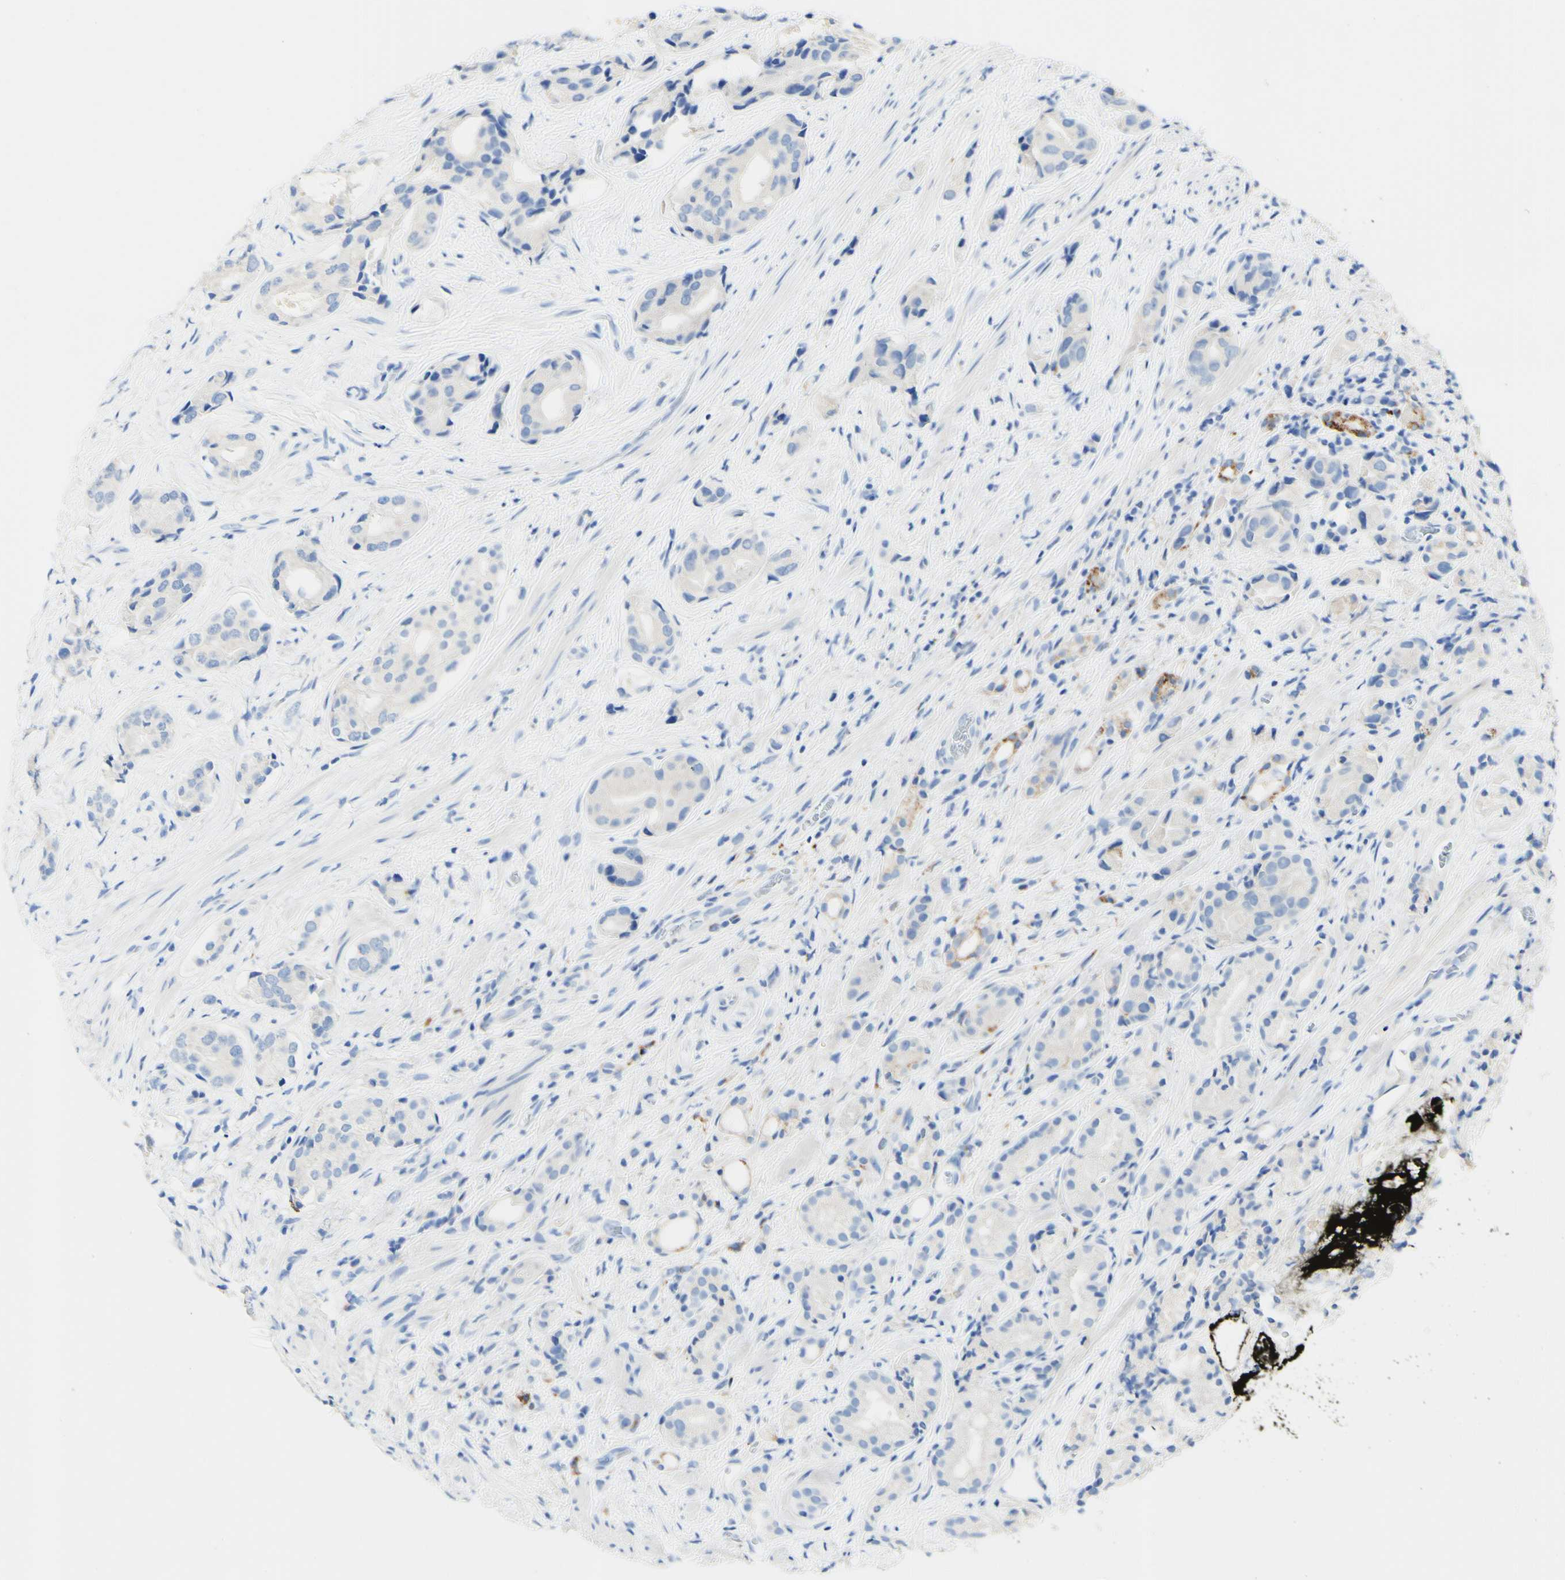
{"staining": {"intensity": "negative", "quantity": "none", "location": "none"}, "tissue": "prostate cancer", "cell_type": "Tumor cells", "image_type": "cancer", "snomed": [{"axis": "morphology", "description": "Adenocarcinoma, High grade"}, {"axis": "topography", "description": "Prostate"}], "caption": "Tumor cells show no significant protein staining in prostate cancer. (Stains: DAB (3,3'-diaminobenzidine) immunohistochemistry with hematoxylin counter stain, Microscopy: brightfield microscopy at high magnification).", "gene": "FGF4", "patient": {"sex": "male", "age": 71}}